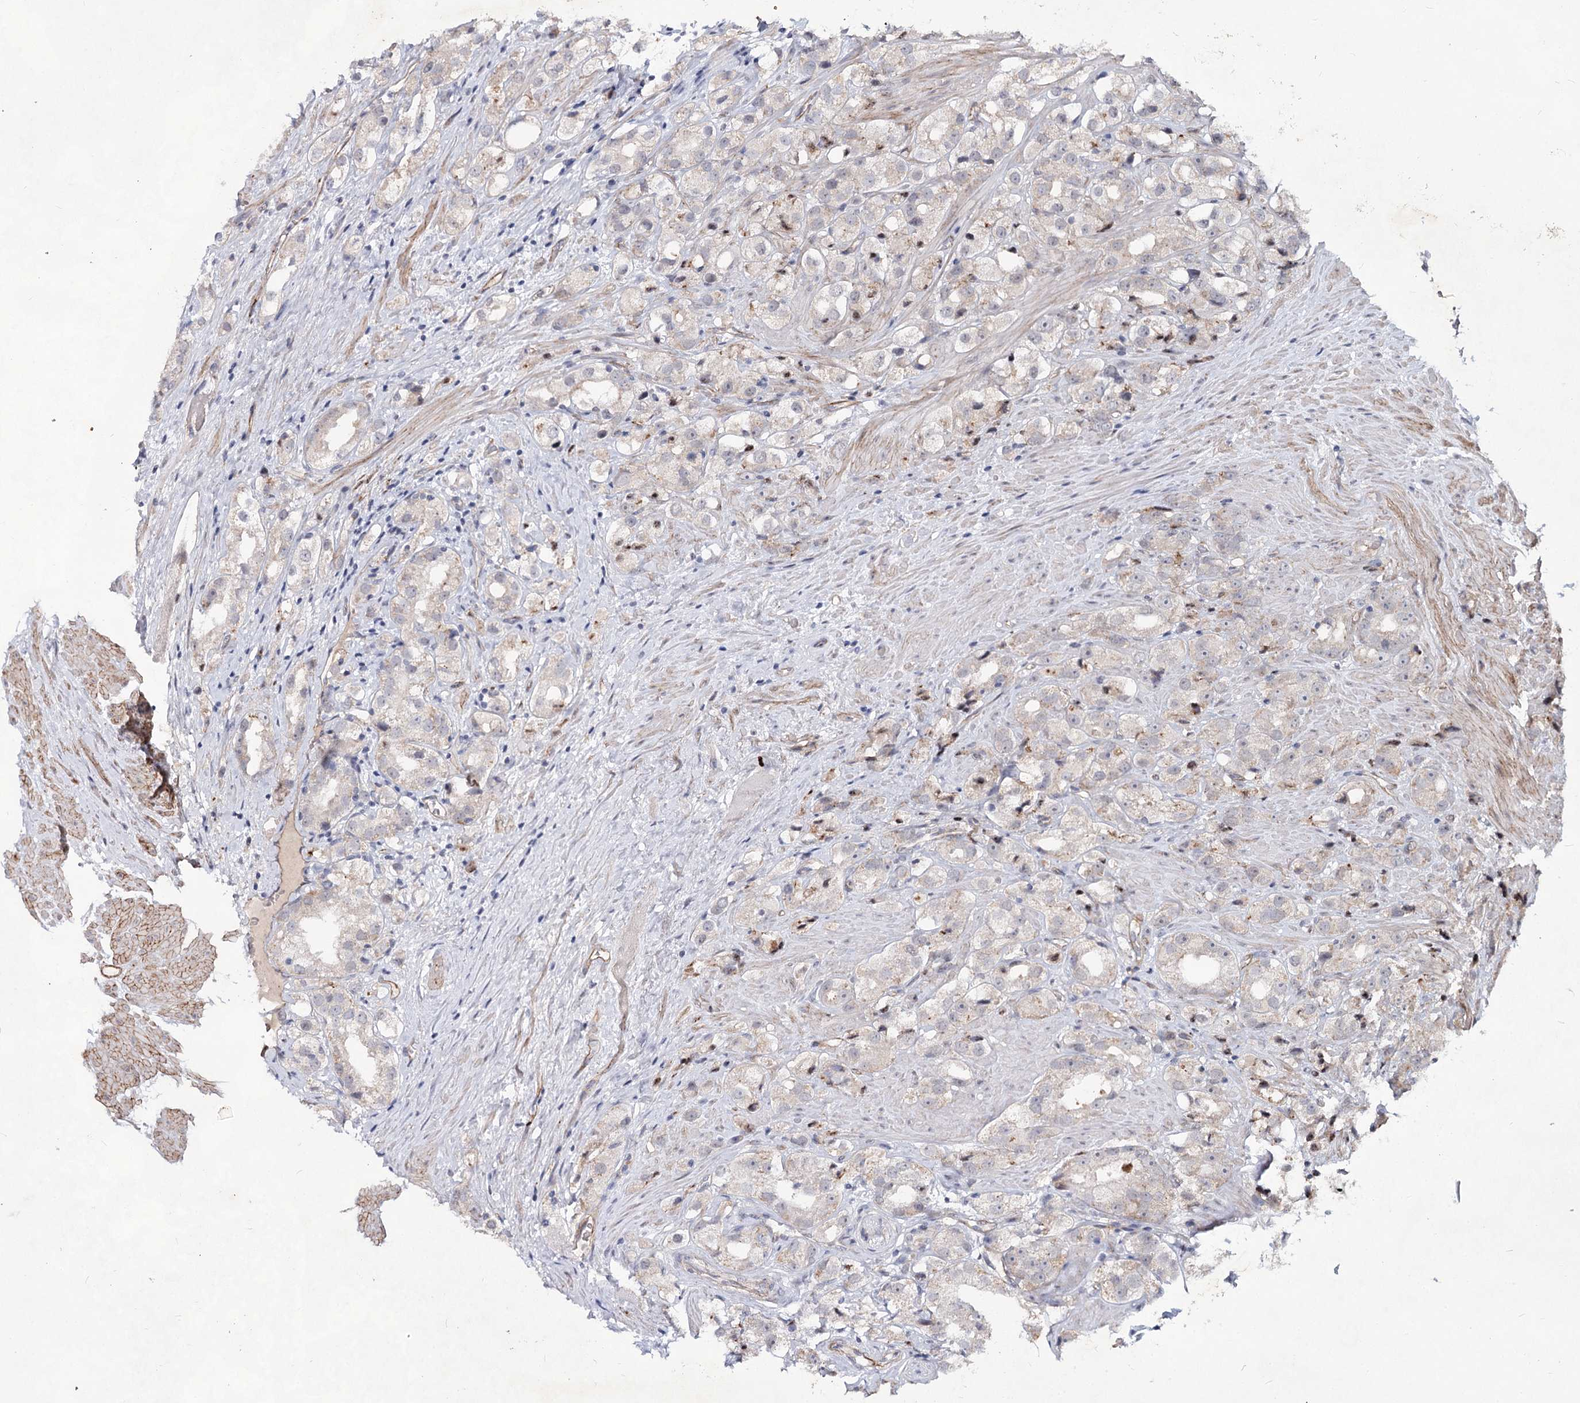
{"staining": {"intensity": "negative", "quantity": "none", "location": "none"}, "tissue": "prostate cancer", "cell_type": "Tumor cells", "image_type": "cancer", "snomed": [{"axis": "morphology", "description": "Adenocarcinoma, NOS"}, {"axis": "topography", "description": "Prostate"}], "caption": "The image demonstrates no significant expression in tumor cells of prostate adenocarcinoma.", "gene": "ATL2", "patient": {"sex": "male", "age": 79}}